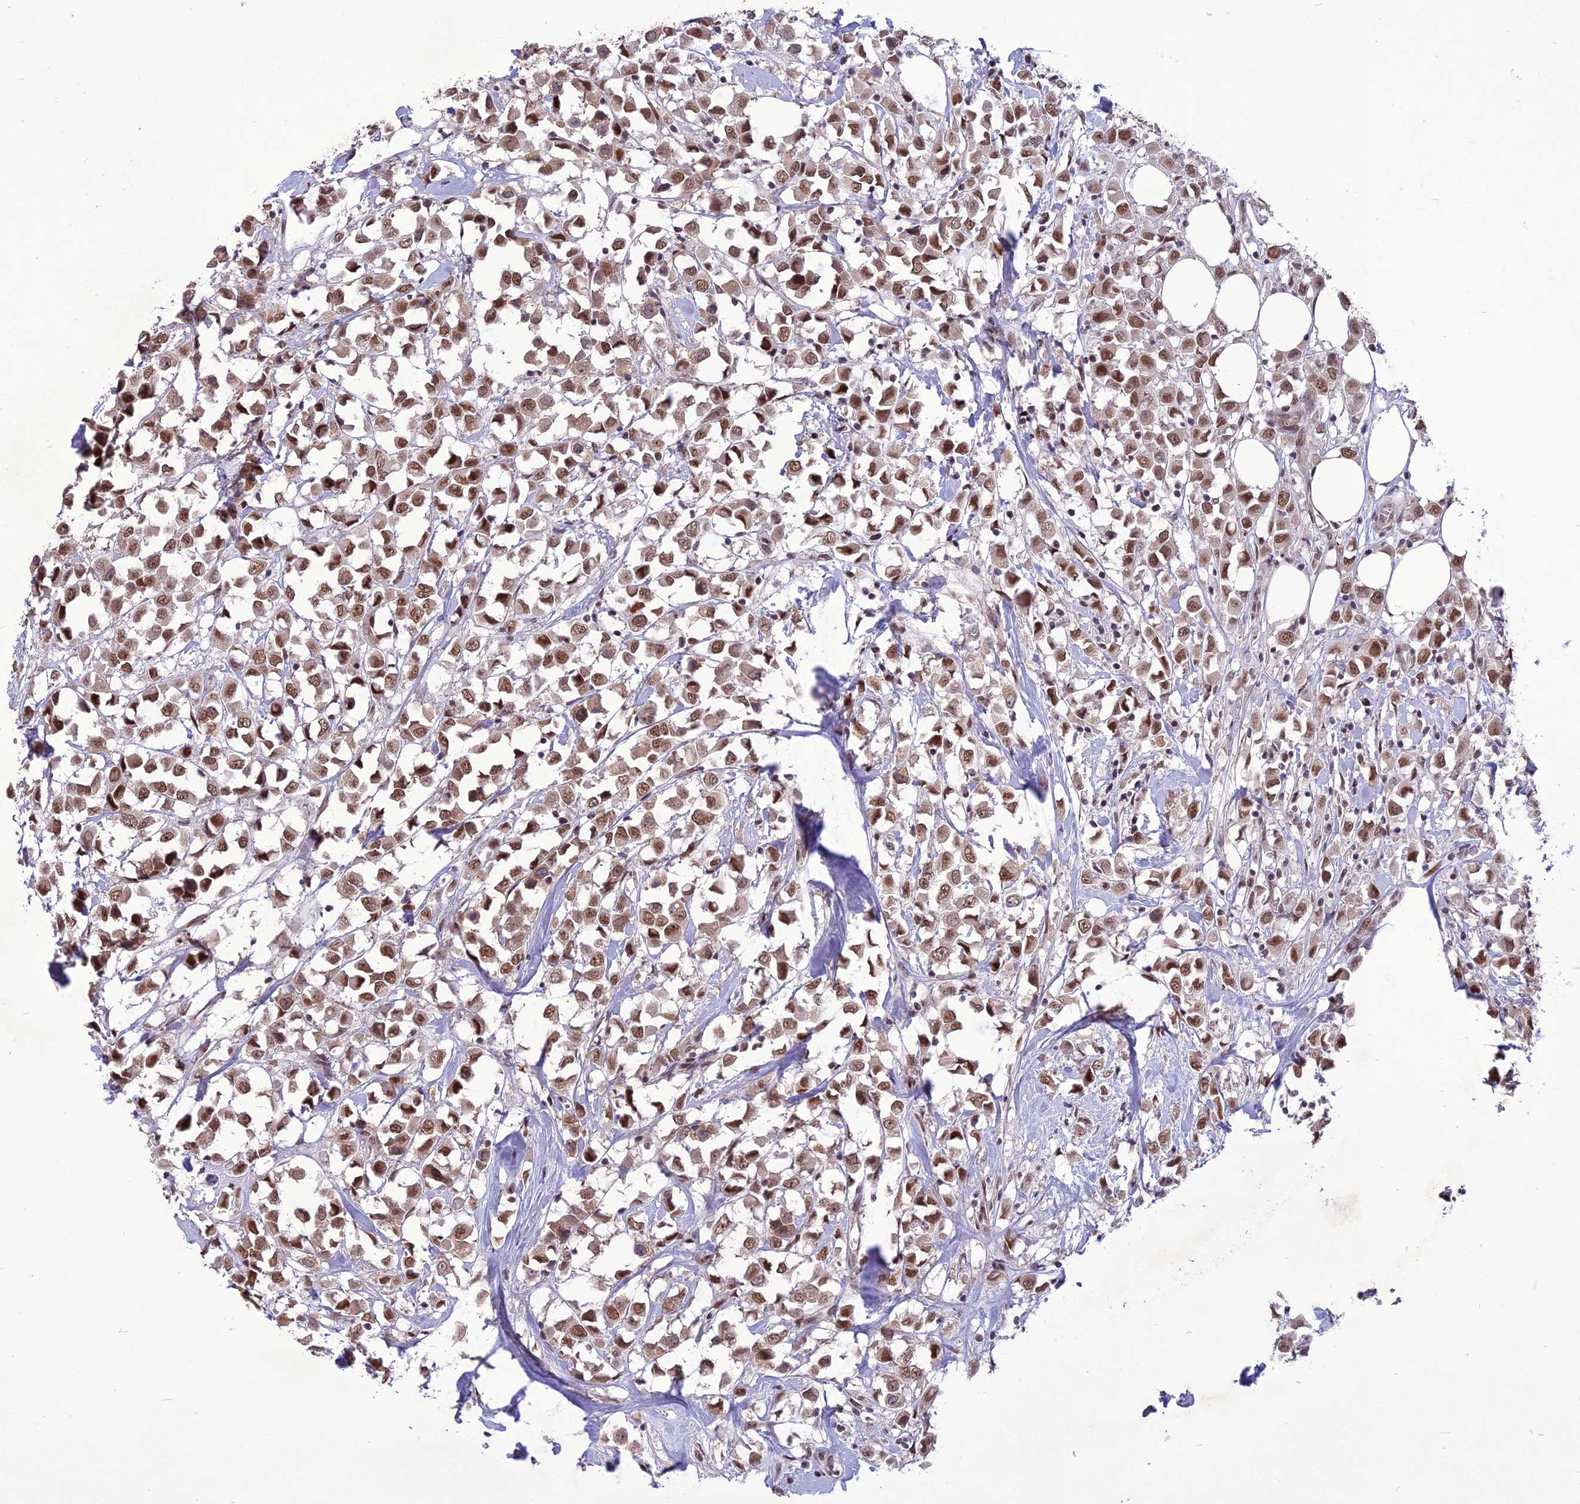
{"staining": {"intensity": "moderate", "quantity": ">75%", "location": "nuclear"}, "tissue": "breast cancer", "cell_type": "Tumor cells", "image_type": "cancer", "snomed": [{"axis": "morphology", "description": "Duct carcinoma"}, {"axis": "topography", "description": "Breast"}], "caption": "DAB (3,3'-diaminobenzidine) immunohistochemical staining of human invasive ductal carcinoma (breast) shows moderate nuclear protein staining in about >75% of tumor cells.", "gene": "DIS3", "patient": {"sex": "female", "age": 61}}